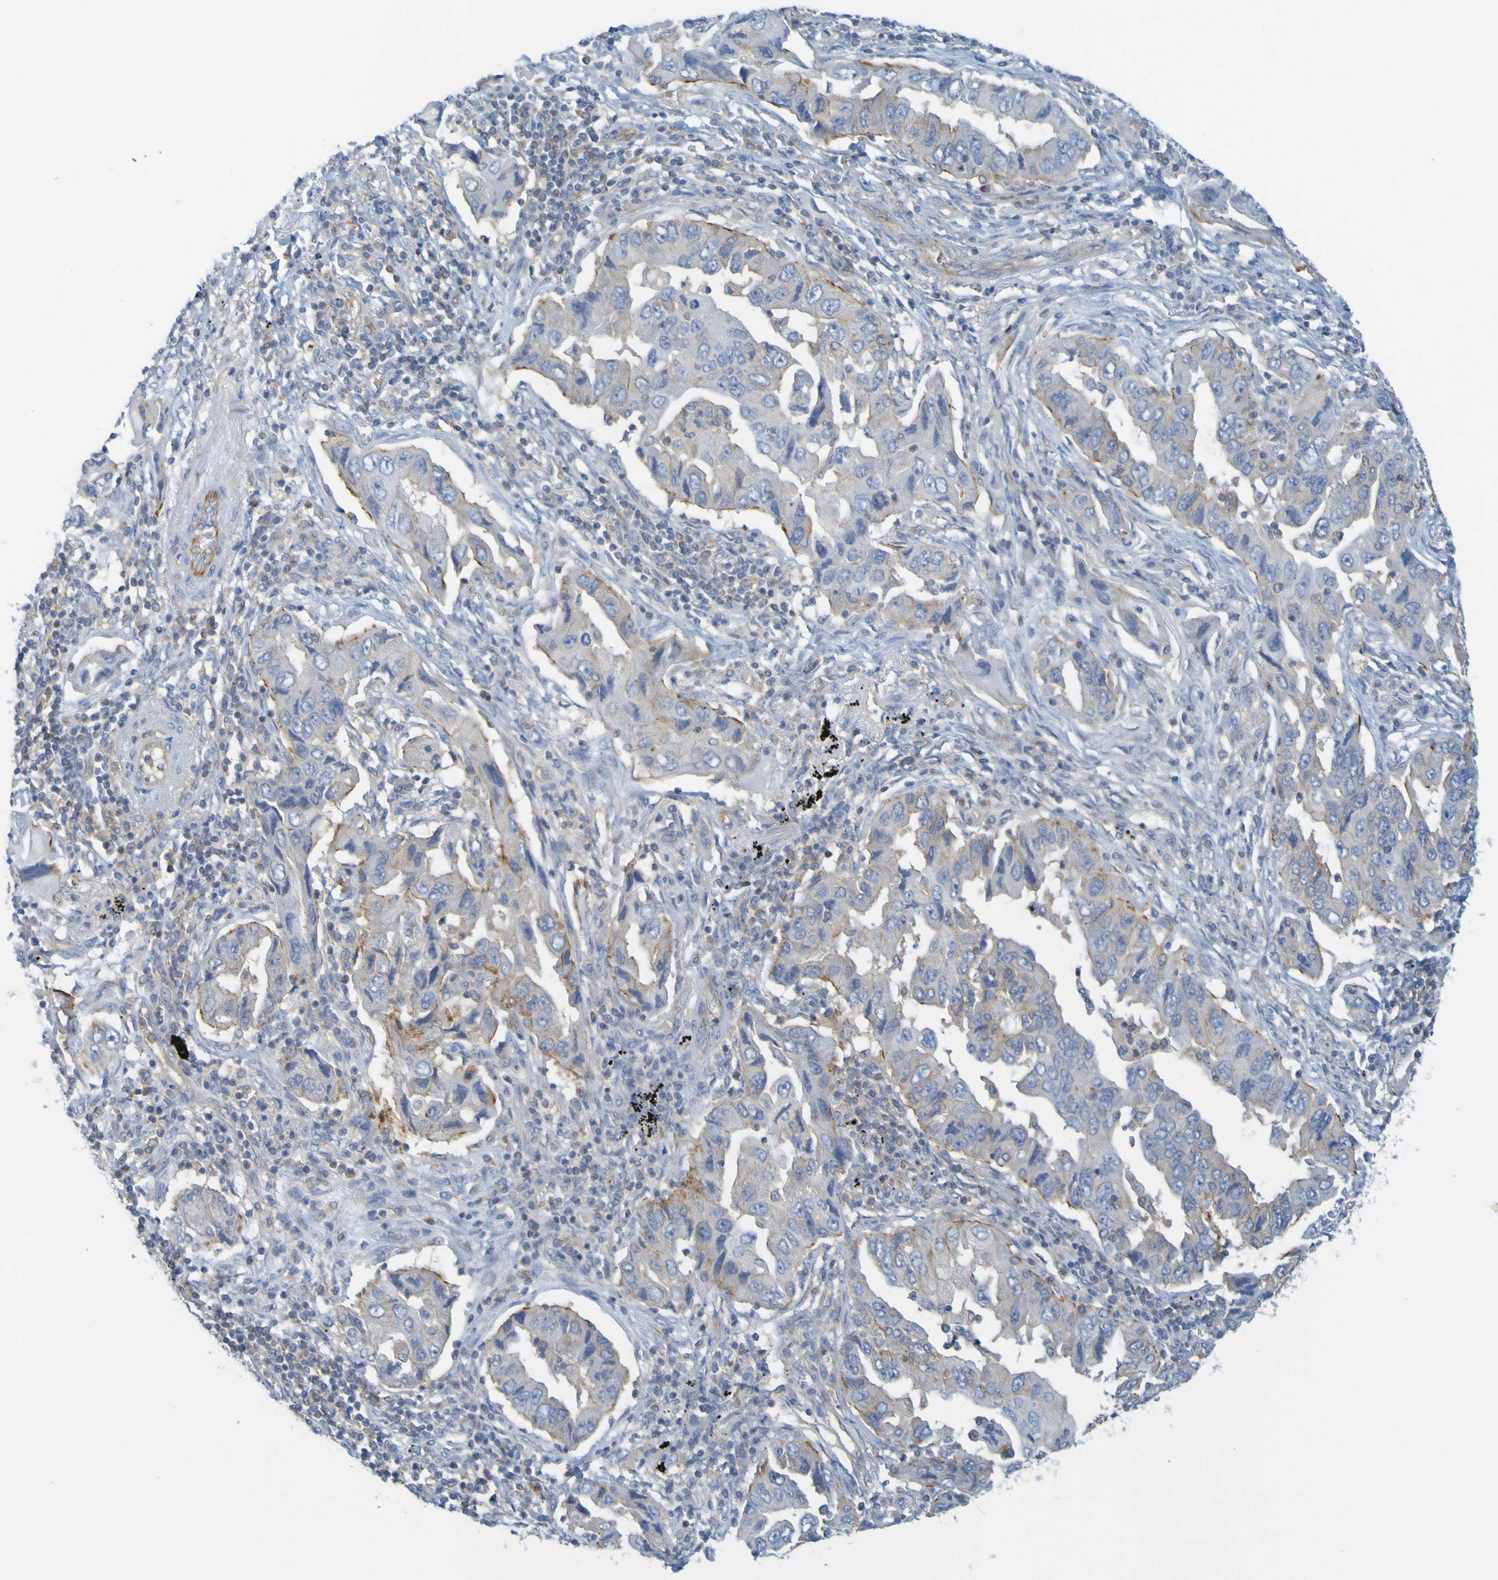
{"staining": {"intensity": "moderate", "quantity": "<25%", "location": "cytoplasmic/membranous"}, "tissue": "lung cancer", "cell_type": "Tumor cells", "image_type": "cancer", "snomed": [{"axis": "morphology", "description": "Adenocarcinoma, NOS"}, {"axis": "topography", "description": "Lung"}], "caption": "Protein analysis of lung cancer tissue shows moderate cytoplasmic/membranous expression in approximately <25% of tumor cells.", "gene": "APPL1", "patient": {"sex": "female", "age": 65}}